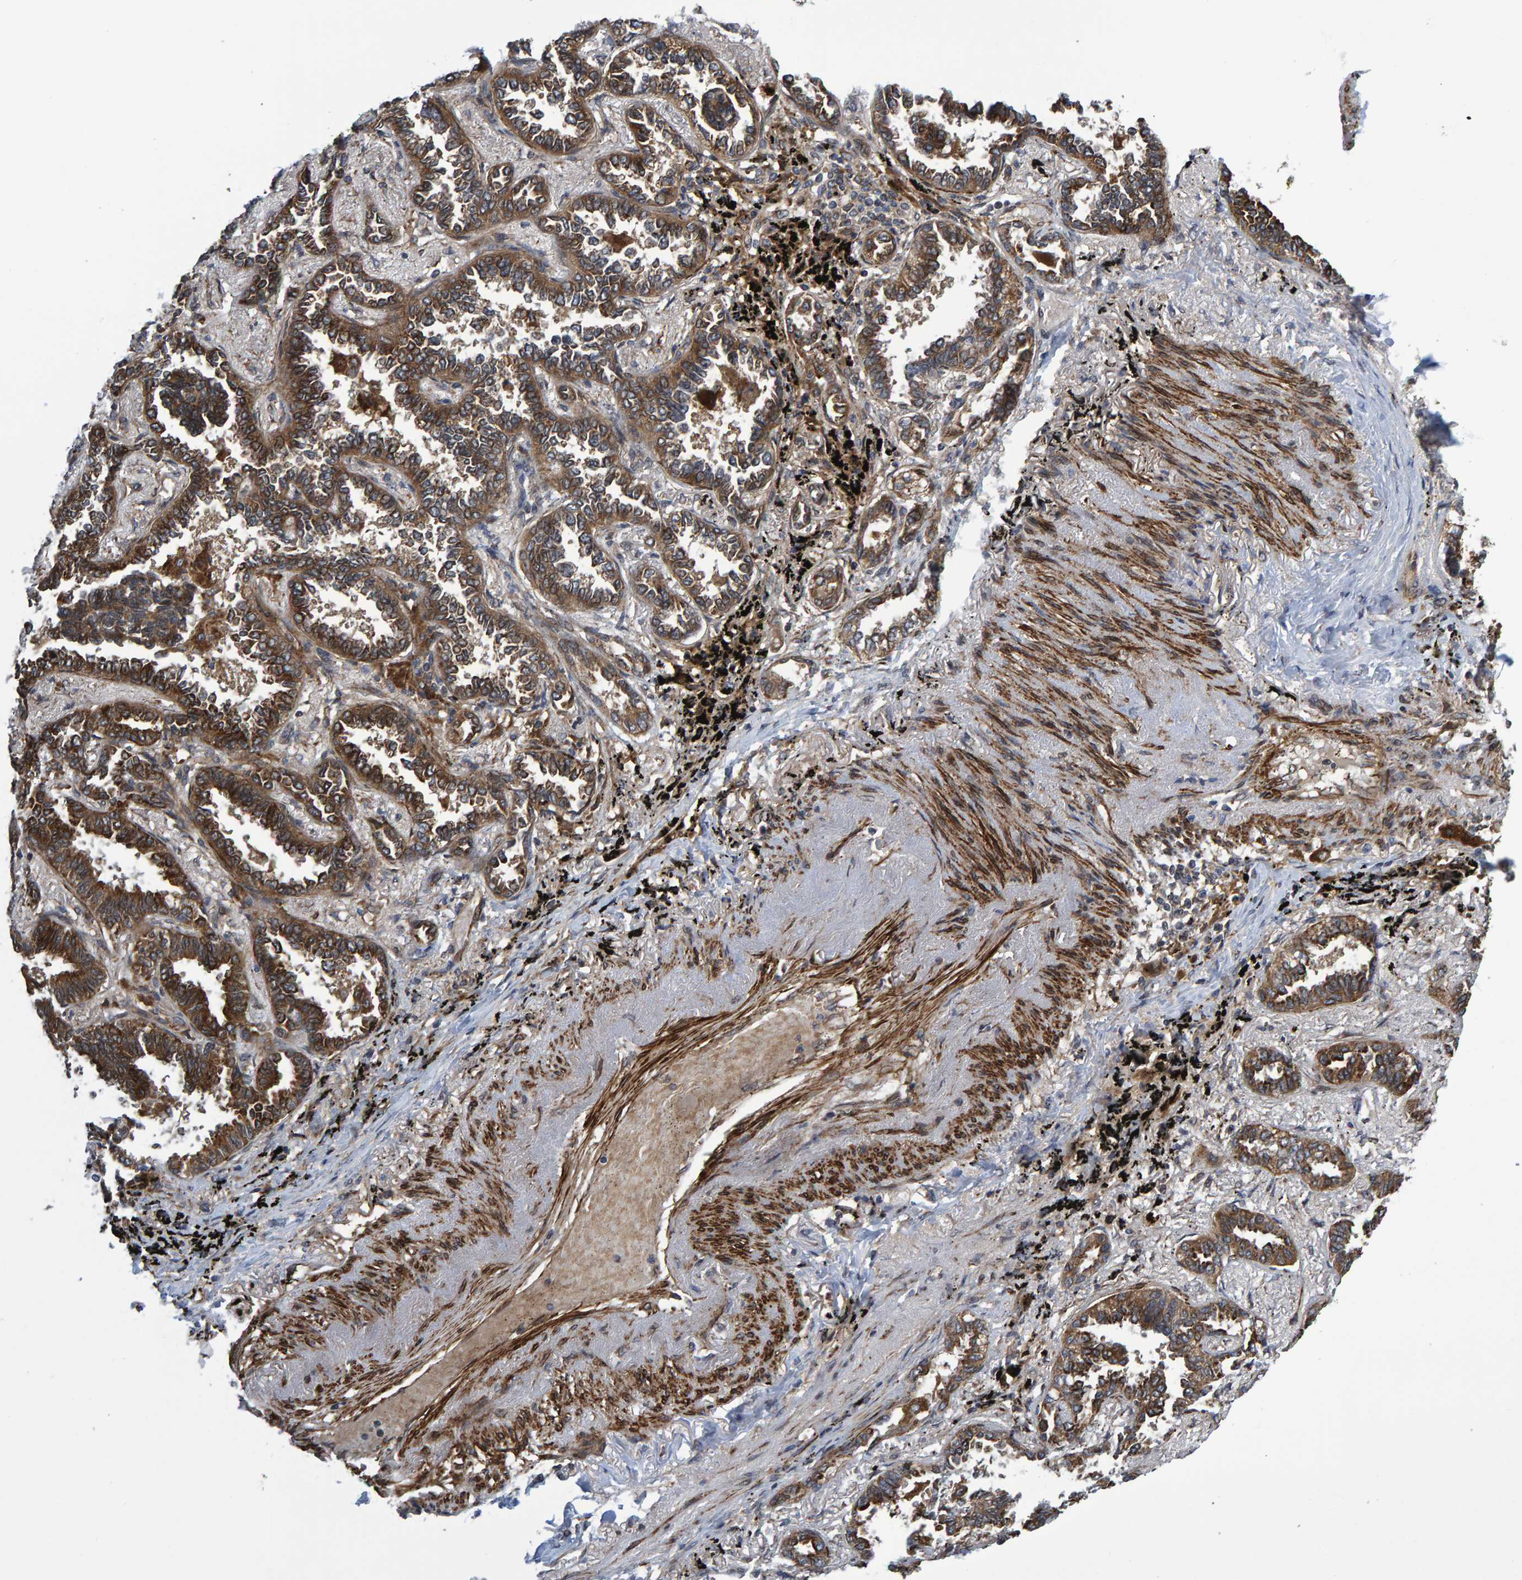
{"staining": {"intensity": "moderate", "quantity": ">75%", "location": "cytoplasmic/membranous"}, "tissue": "lung cancer", "cell_type": "Tumor cells", "image_type": "cancer", "snomed": [{"axis": "morphology", "description": "Adenocarcinoma, NOS"}, {"axis": "topography", "description": "Lung"}], "caption": "Protein staining by IHC exhibits moderate cytoplasmic/membranous staining in approximately >75% of tumor cells in adenocarcinoma (lung). (IHC, brightfield microscopy, high magnification).", "gene": "ATP6V1H", "patient": {"sex": "male", "age": 59}}